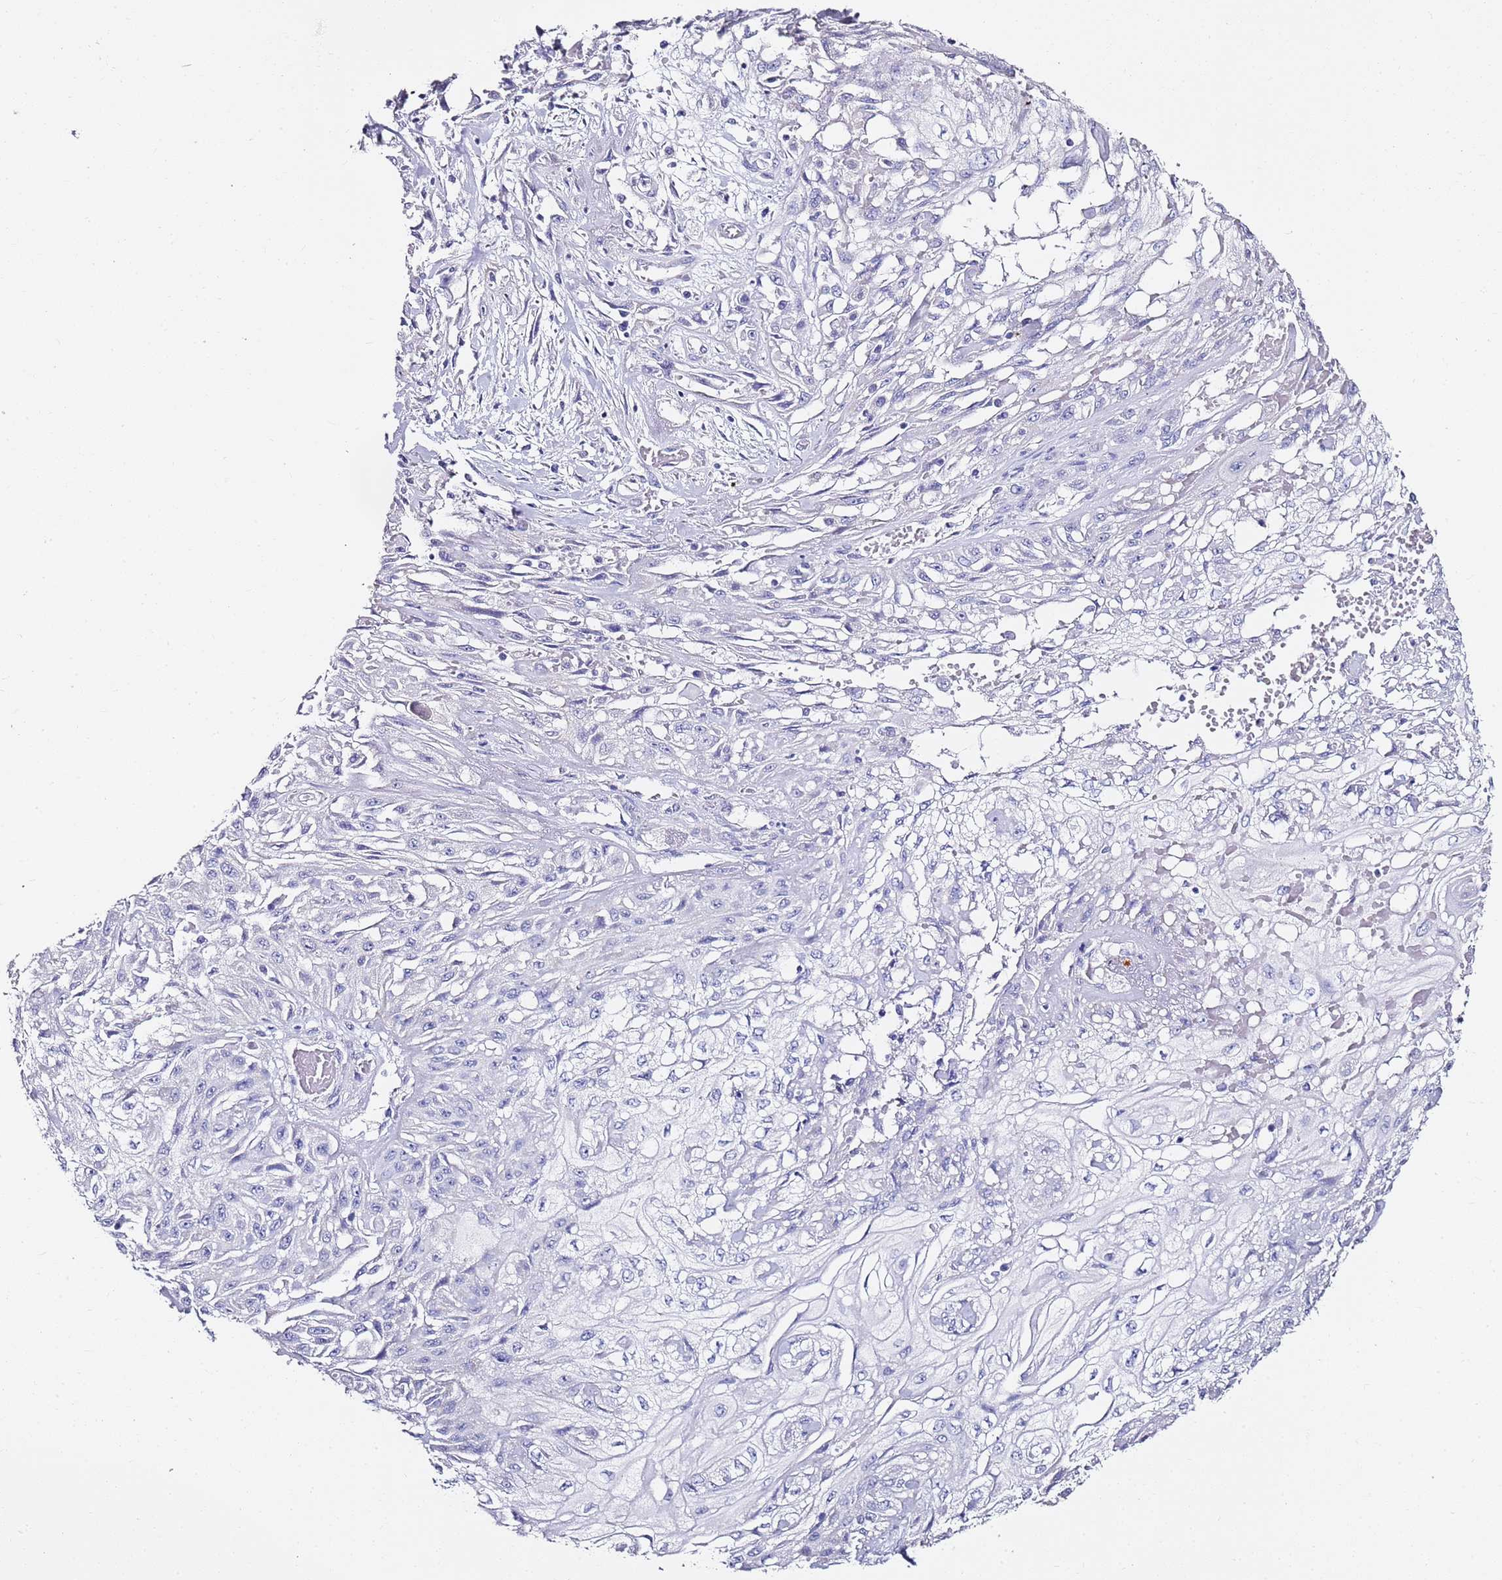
{"staining": {"intensity": "negative", "quantity": "none", "location": "none"}, "tissue": "skin cancer", "cell_type": "Tumor cells", "image_type": "cancer", "snomed": [{"axis": "morphology", "description": "Squamous cell carcinoma, NOS"}, {"axis": "morphology", "description": "Squamous cell carcinoma, metastatic, NOS"}, {"axis": "topography", "description": "Skin"}, {"axis": "topography", "description": "Lymph node"}], "caption": "Tumor cells show no significant expression in squamous cell carcinoma (skin).", "gene": "MYBPC3", "patient": {"sex": "male", "age": 75}}